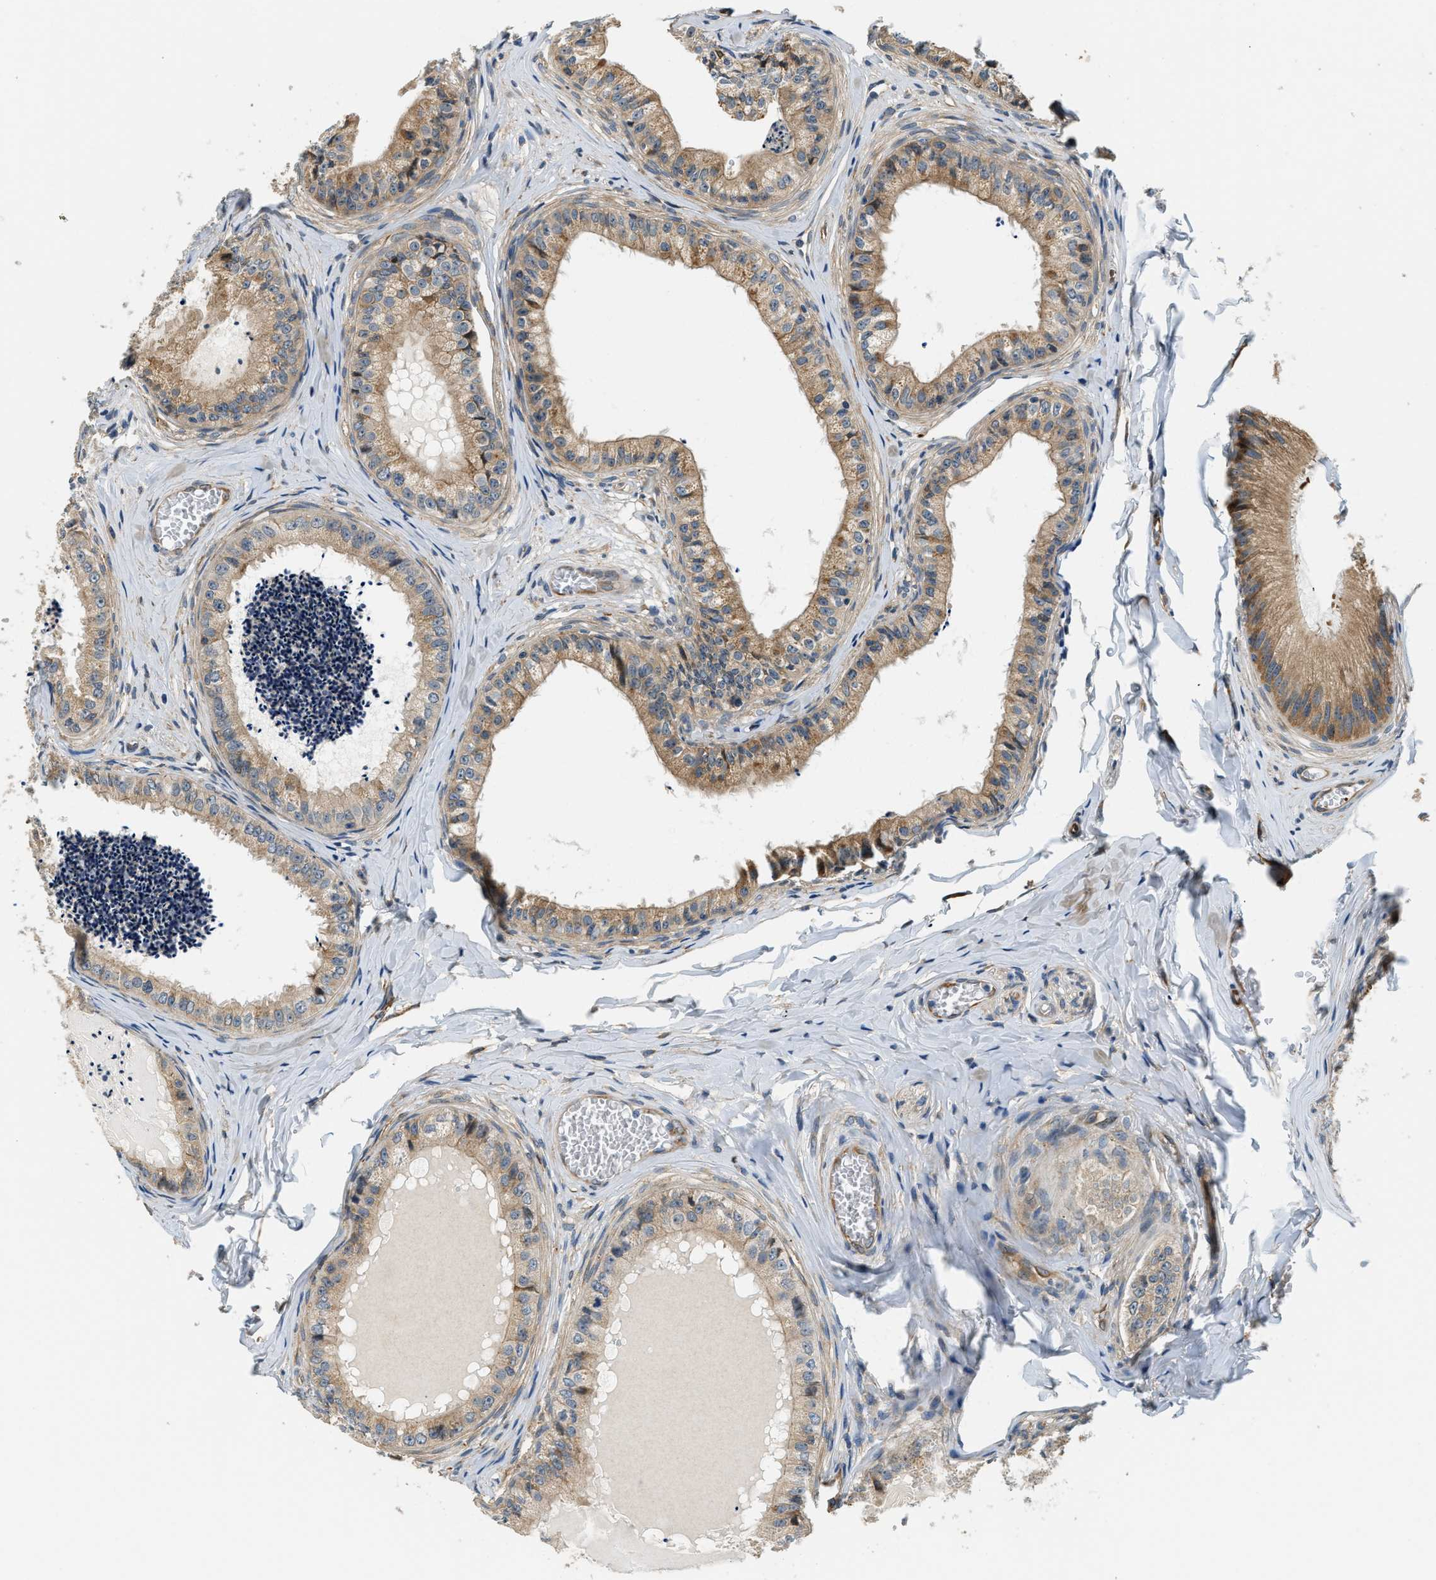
{"staining": {"intensity": "moderate", "quantity": ">75%", "location": "cytoplasmic/membranous"}, "tissue": "epididymis", "cell_type": "Glandular cells", "image_type": "normal", "snomed": [{"axis": "morphology", "description": "Normal tissue, NOS"}, {"axis": "topography", "description": "Epididymis"}], "caption": "Immunohistochemistry (IHC) staining of unremarkable epididymis, which displays medium levels of moderate cytoplasmic/membranous staining in approximately >75% of glandular cells indicating moderate cytoplasmic/membranous protein staining. The staining was performed using DAB (brown) for protein detection and nuclei were counterstained in hematoxylin (blue).", "gene": "ALOX12", "patient": {"sex": "male", "age": 31}}